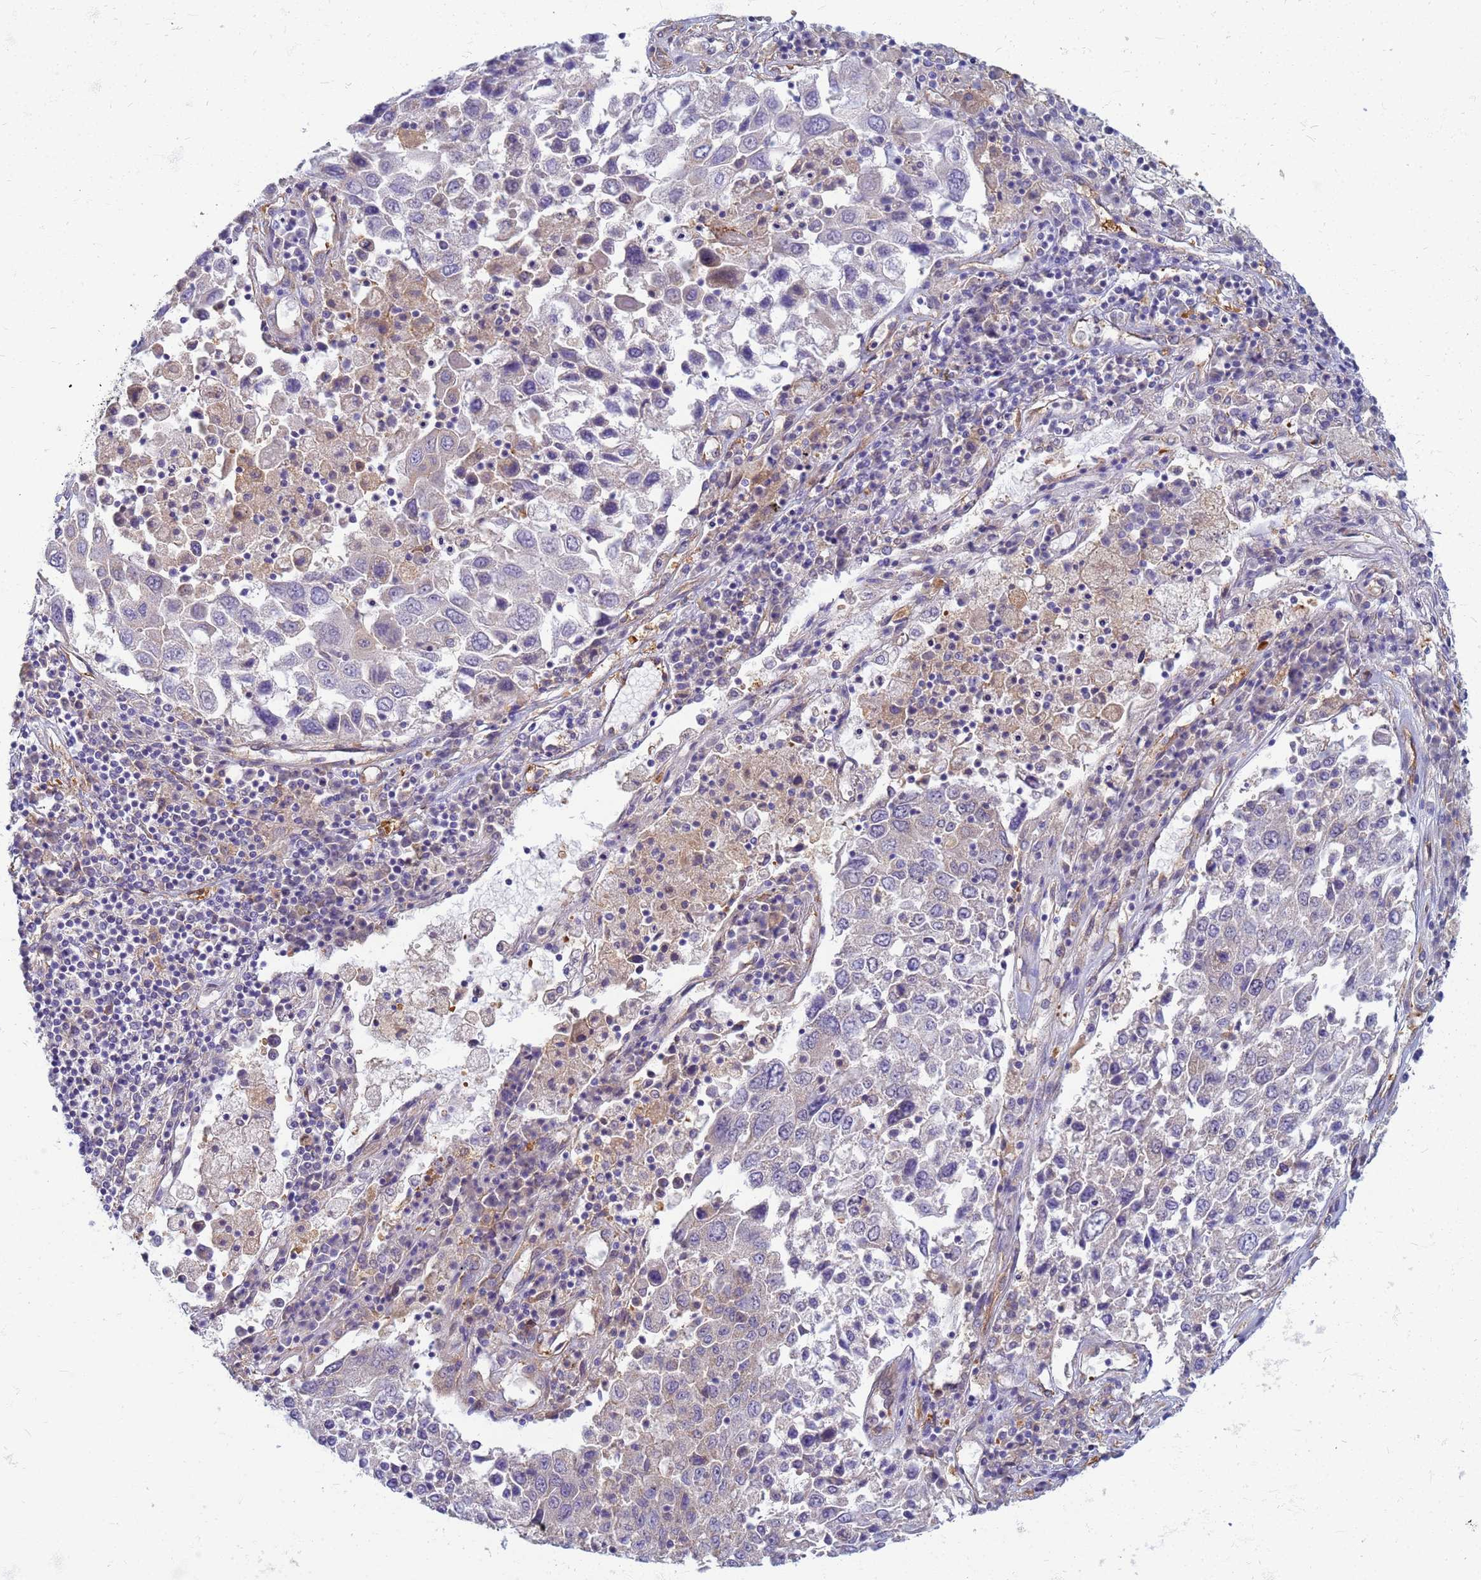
{"staining": {"intensity": "weak", "quantity": "<25%", "location": "cytoplasmic/membranous"}, "tissue": "lung cancer", "cell_type": "Tumor cells", "image_type": "cancer", "snomed": [{"axis": "morphology", "description": "Squamous cell carcinoma, NOS"}, {"axis": "topography", "description": "Lung"}], "caption": "Immunohistochemistry (IHC) photomicrograph of lung cancer stained for a protein (brown), which shows no expression in tumor cells. (DAB immunohistochemistry visualized using brightfield microscopy, high magnification).", "gene": "EEA1", "patient": {"sex": "male", "age": 65}}